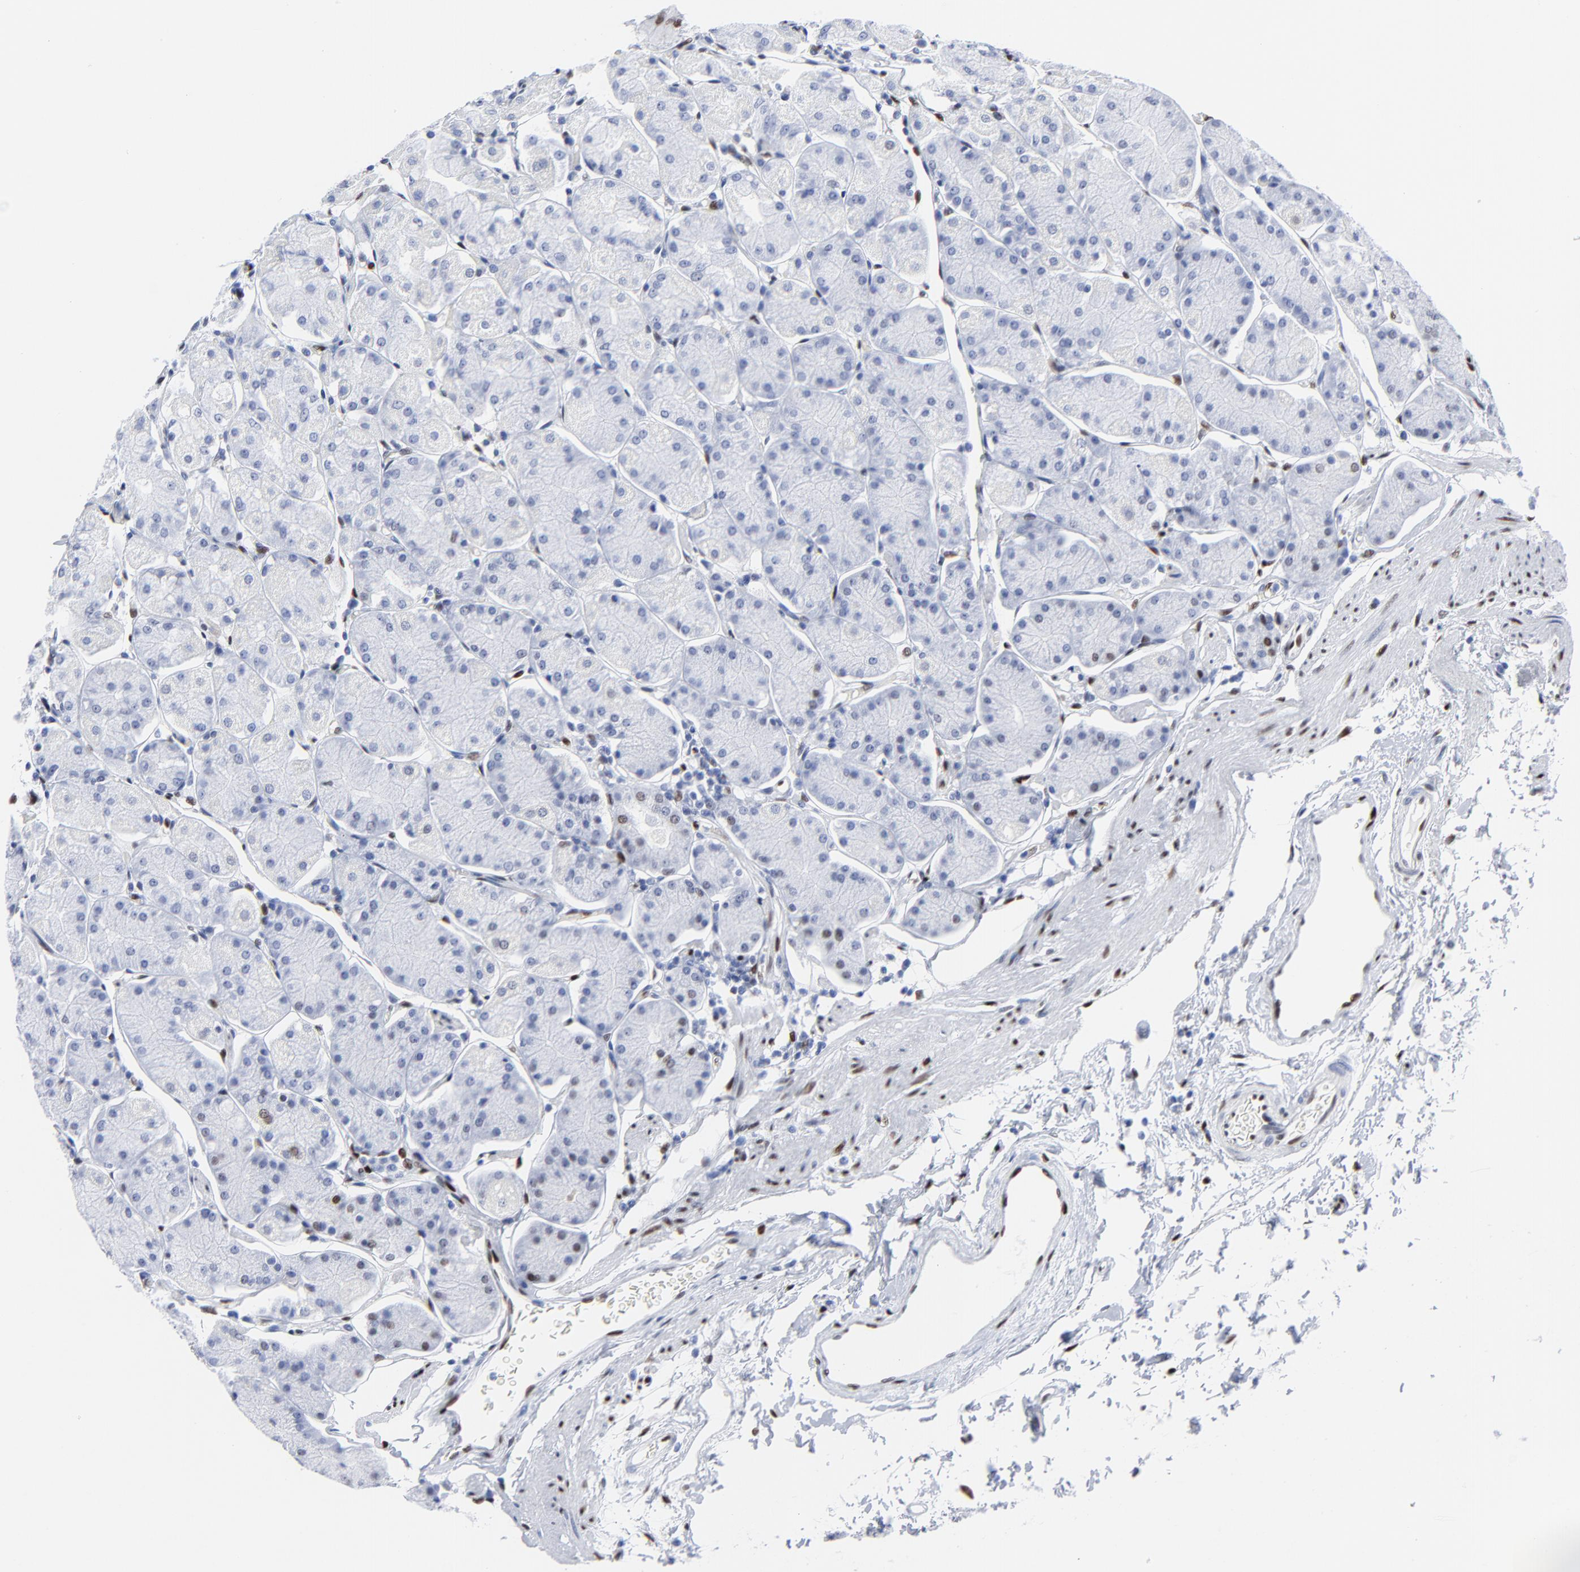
{"staining": {"intensity": "moderate", "quantity": "25%-75%", "location": "nuclear"}, "tissue": "stomach", "cell_type": "Glandular cells", "image_type": "normal", "snomed": [{"axis": "morphology", "description": "Normal tissue, NOS"}, {"axis": "topography", "description": "Stomach, upper"}, {"axis": "topography", "description": "Stomach"}], "caption": "Human stomach stained for a protein (brown) shows moderate nuclear positive staining in approximately 25%-75% of glandular cells.", "gene": "JUN", "patient": {"sex": "male", "age": 76}}